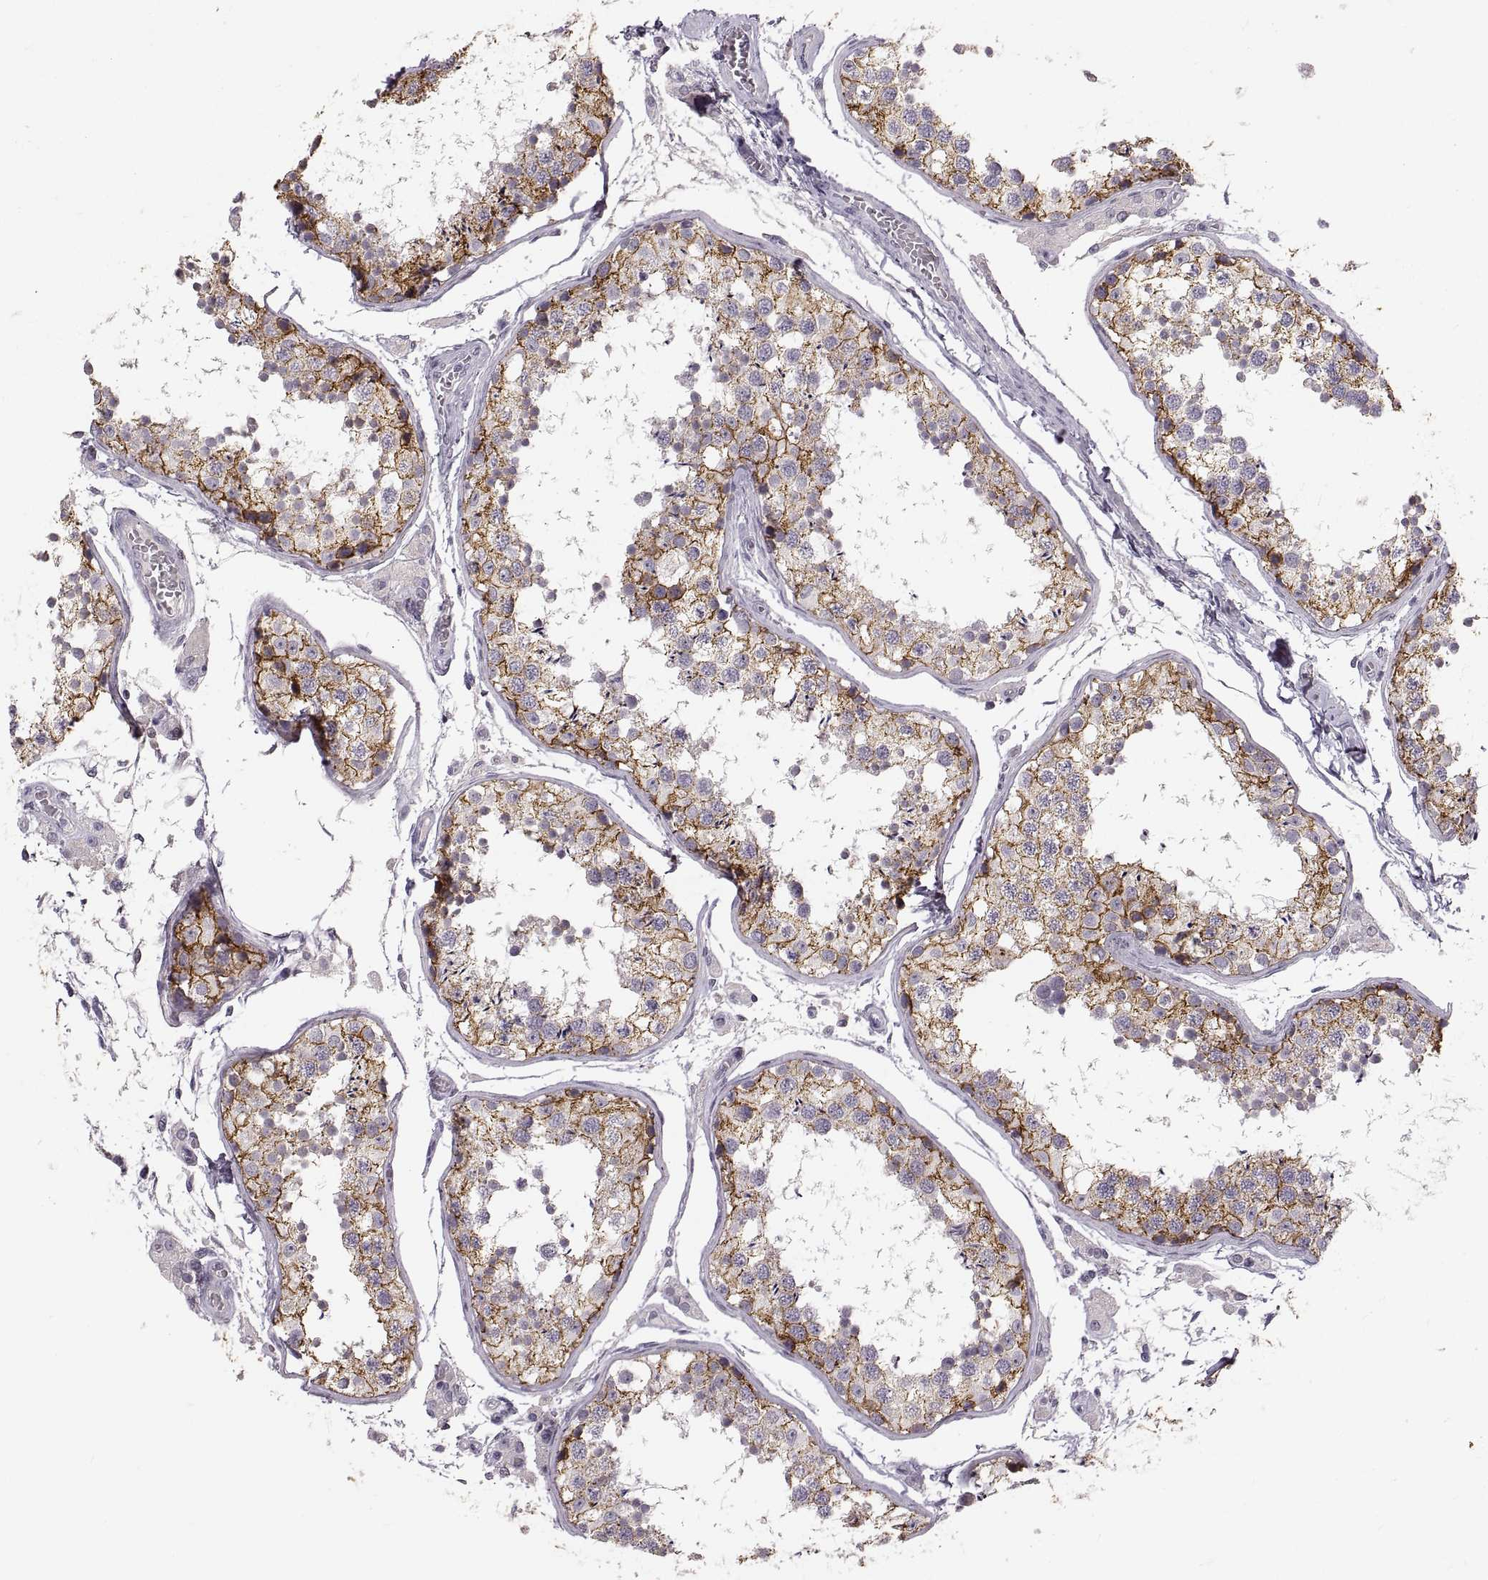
{"staining": {"intensity": "strong", "quantity": ">75%", "location": "cytoplasmic/membranous"}, "tissue": "testis", "cell_type": "Cells in seminiferous ducts", "image_type": "normal", "snomed": [{"axis": "morphology", "description": "Normal tissue, NOS"}, {"axis": "topography", "description": "Testis"}], "caption": "Cells in seminiferous ducts demonstrate strong cytoplasmic/membranous staining in approximately >75% of cells in unremarkable testis. (Stains: DAB (3,3'-diaminobenzidine) in brown, nuclei in blue, Microscopy: brightfield microscopy at high magnification).", "gene": "CDH2", "patient": {"sex": "male", "age": 29}}